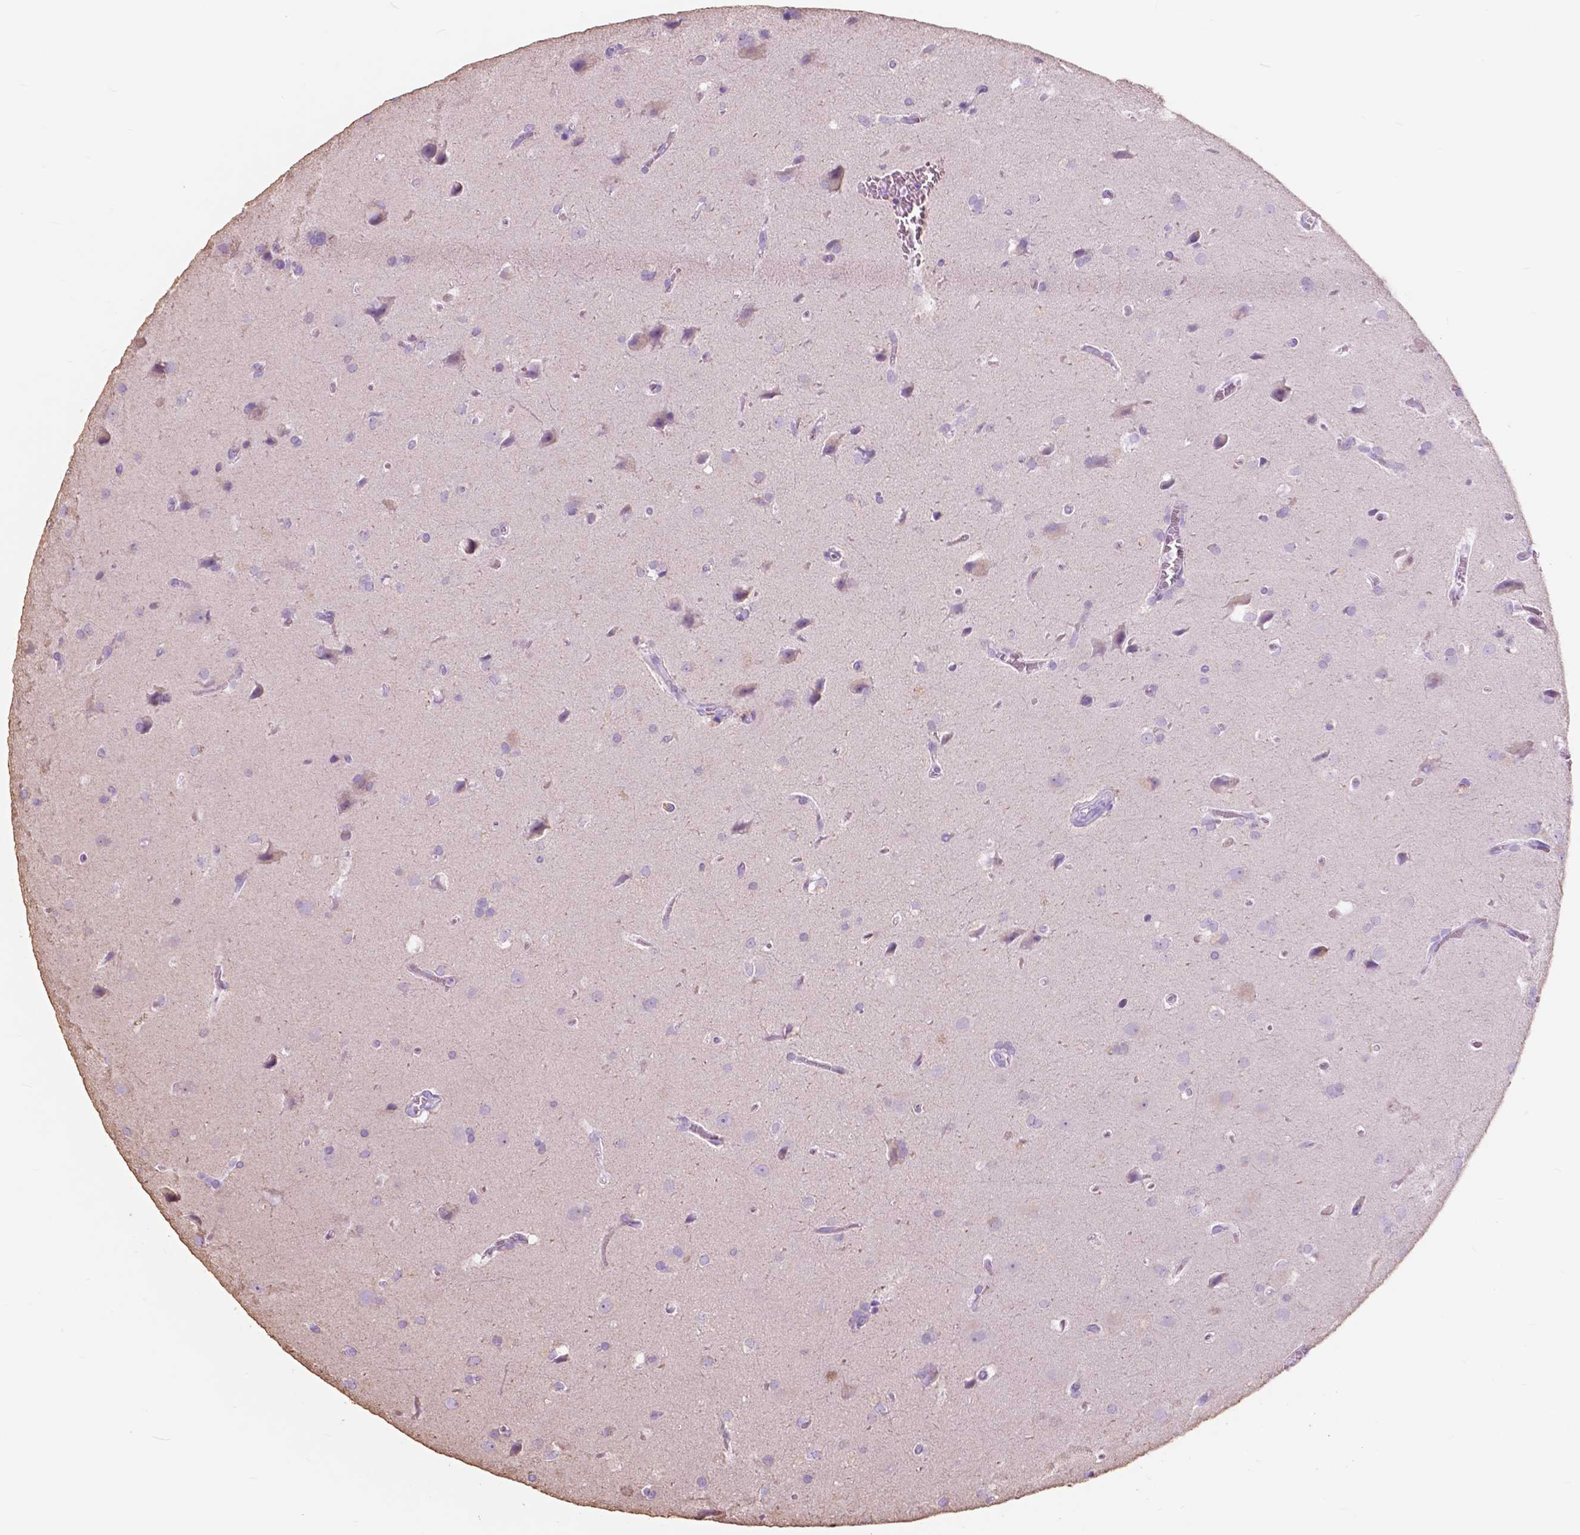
{"staining": {"intensity": "negative", "quantity": "none", "location": "none"}, "tissue": "glioma", "cell_type": "Tumor cells", "image_type": "cancer", "snomed": [{"axis": "morphology", "description": "Glioma, malignant, Low grade"}, {"axis": "topography", "description": "Brain"}], "caption": "Tumor cells show no significant protein positivity in malignant glioma (low-grade).", "gene": "FXYD2", "patient": {"sex": "male", "age": 58}}